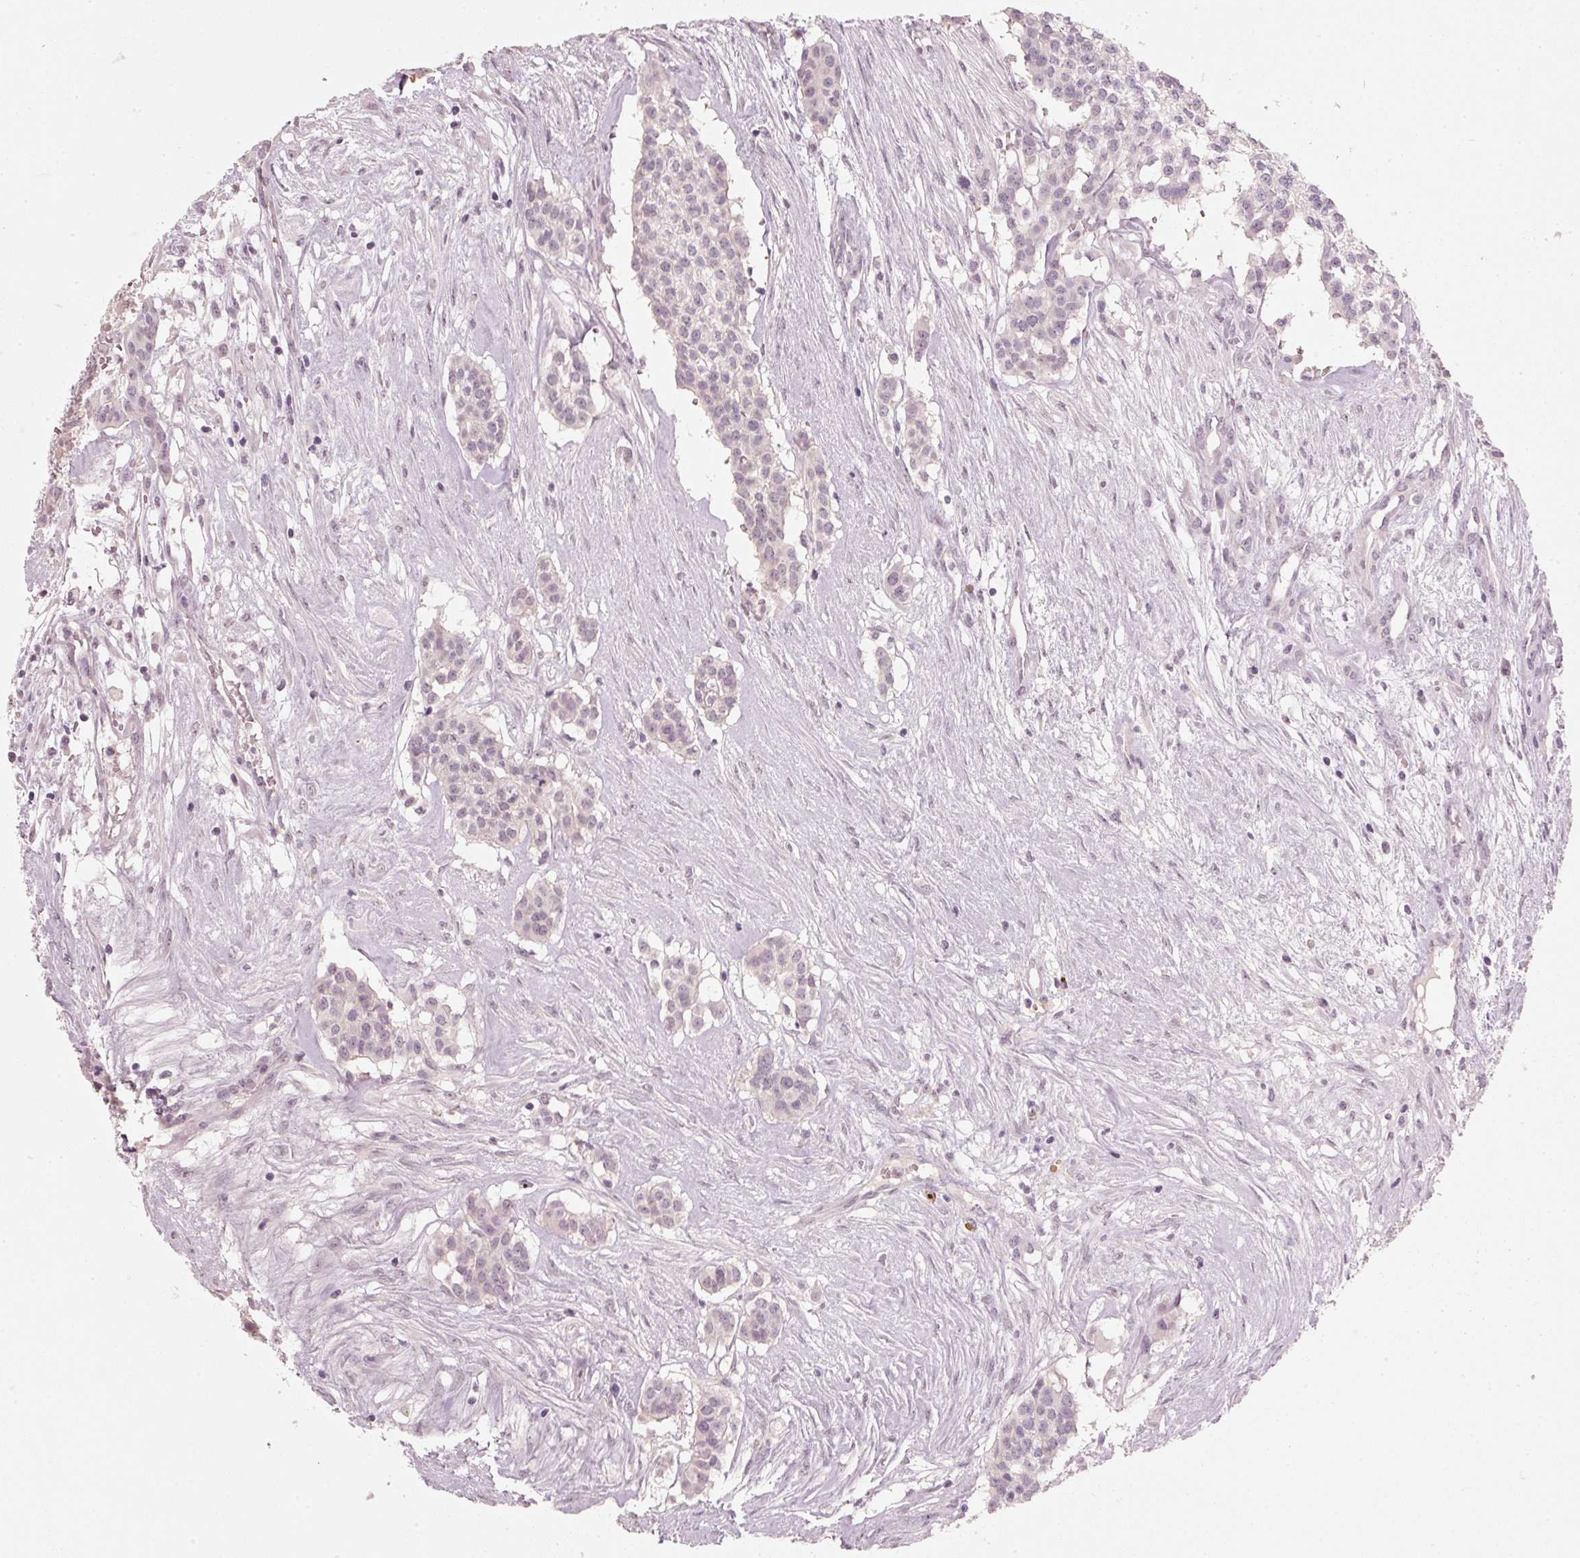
{"staining": {"intensity": "negative", "quantity": "none", "location": "none"}, "tissue": "head and neck cancer", "cell_type": "Tumor cells", "image_type": "cancer", "snomed": [{"axis": "morphology", "description": "Adenocarcinoma, NOS"}, {"axis": "topography", "description": "Head-Neck"}], "caption": "The histopathology image shows no staining of tumor cells in adenocarcinoma (head and neck).", "gene": "STEAP1", "patient": {"sex": "male", "age": 81}}